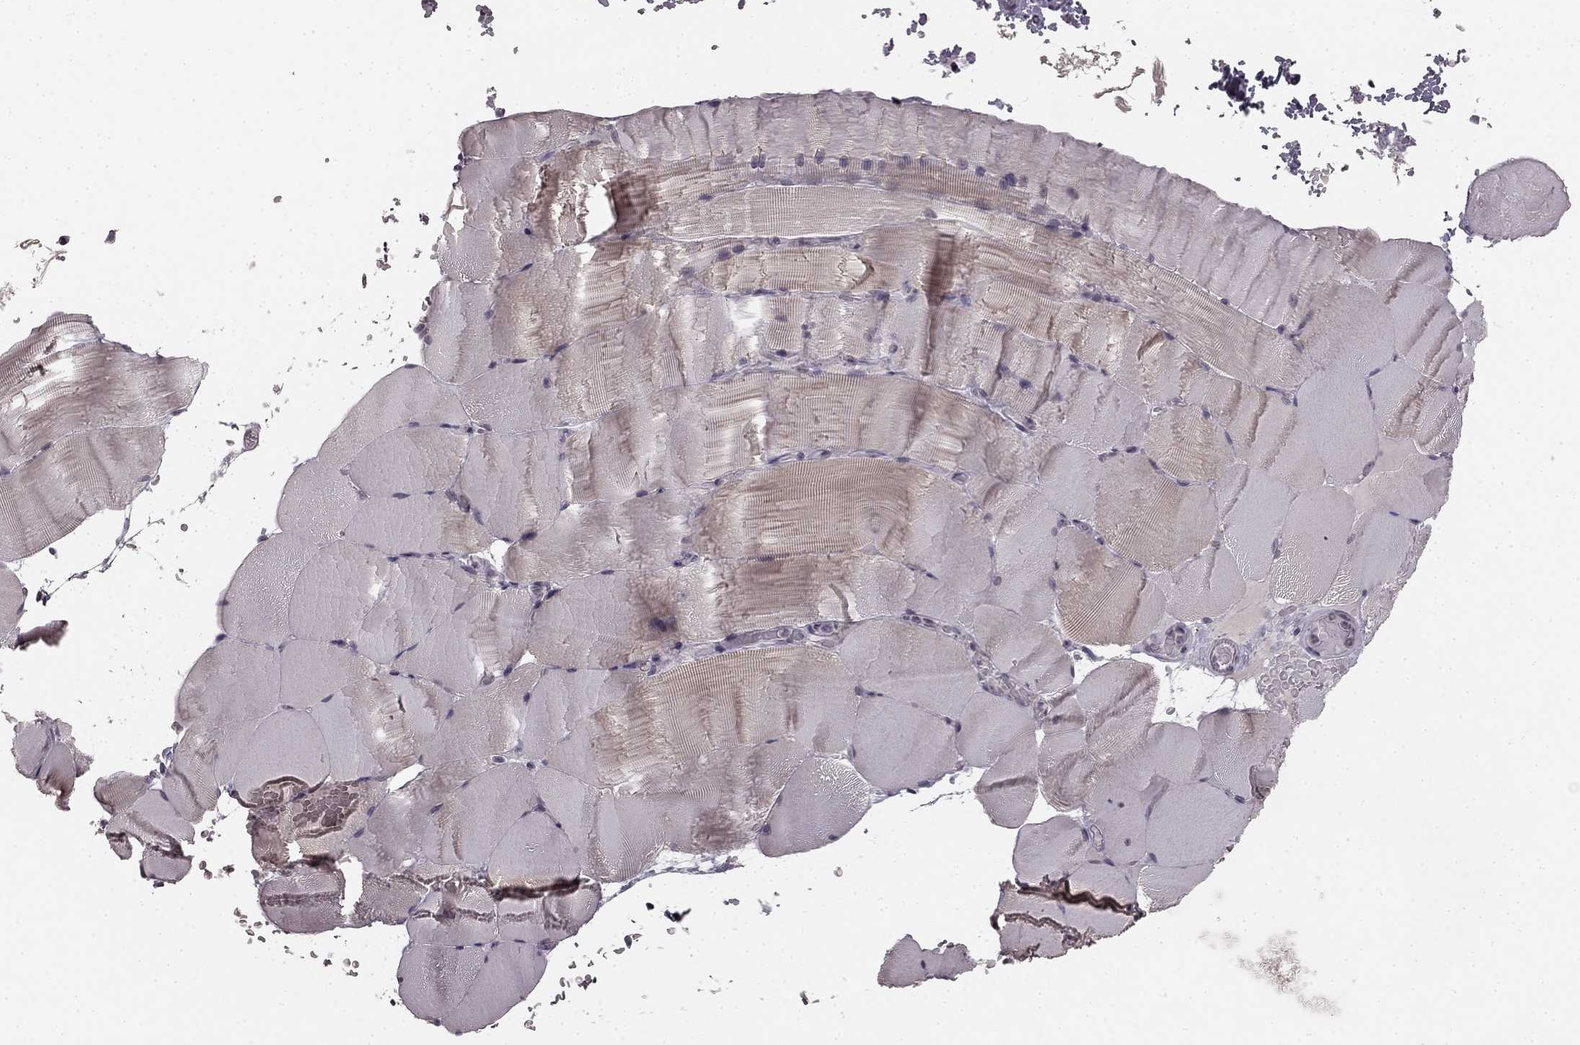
{"staining": {"intensity": "weak", "quantity": "<25%", "location": "cytoplasmic/membranous"}, "tissue": "skeletal muscle", "cell_type": "Myocytes", "image_type": "normal", "snomed": [{"axis": "morphology", "description": "Normal tissue, NOS"}, {"axis": "topography", "description": "Skeletal muscle"}], "caption": "The immunohistochemistry micrograph has no significant expression in myocytes of skeletal muscle. (Brightfield microscopy of DAB immunohistochemistry at high magnification).", "gene": "HCN4", "patient": {"sex": "female", "age": 37}}